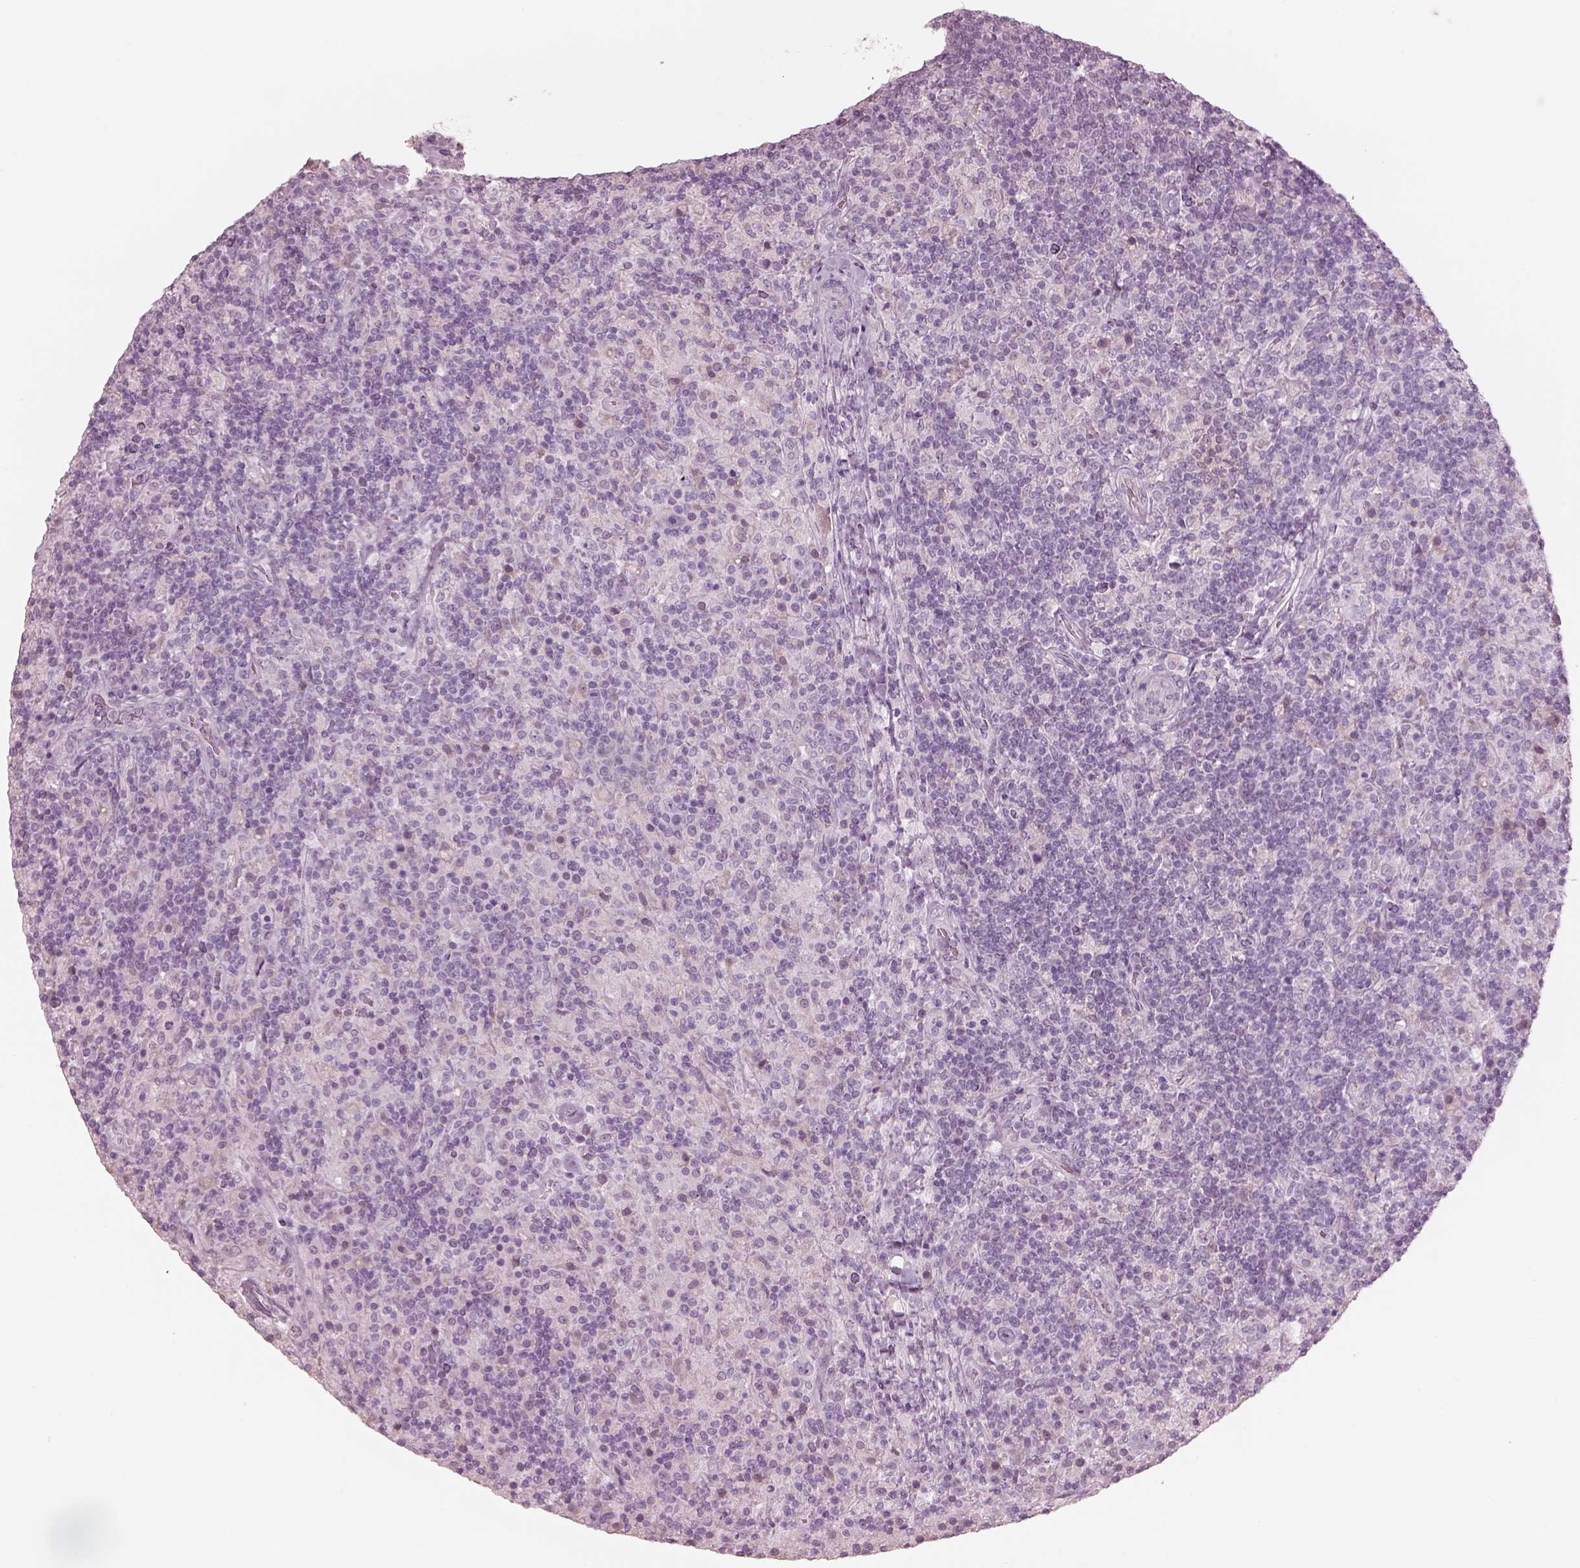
{"staining": {"intensity": "negative", "quantity": "none", "location": "none"}, "tissue": "lymphoma", "cell_type": "Tumor cells", "image_type": "cancer", "snomed": [{"axis": "morphology", "description": "Hodgkin's disease, NOS"}, {"axis": "topography", "description": "Lymph node"}], "caption": "Immunohistochemical staining of lymphoma reveals no significant expression in tumor cells.", "gene": "KRTAP24-1", "patient": {"sex": "male", "age": 70}}